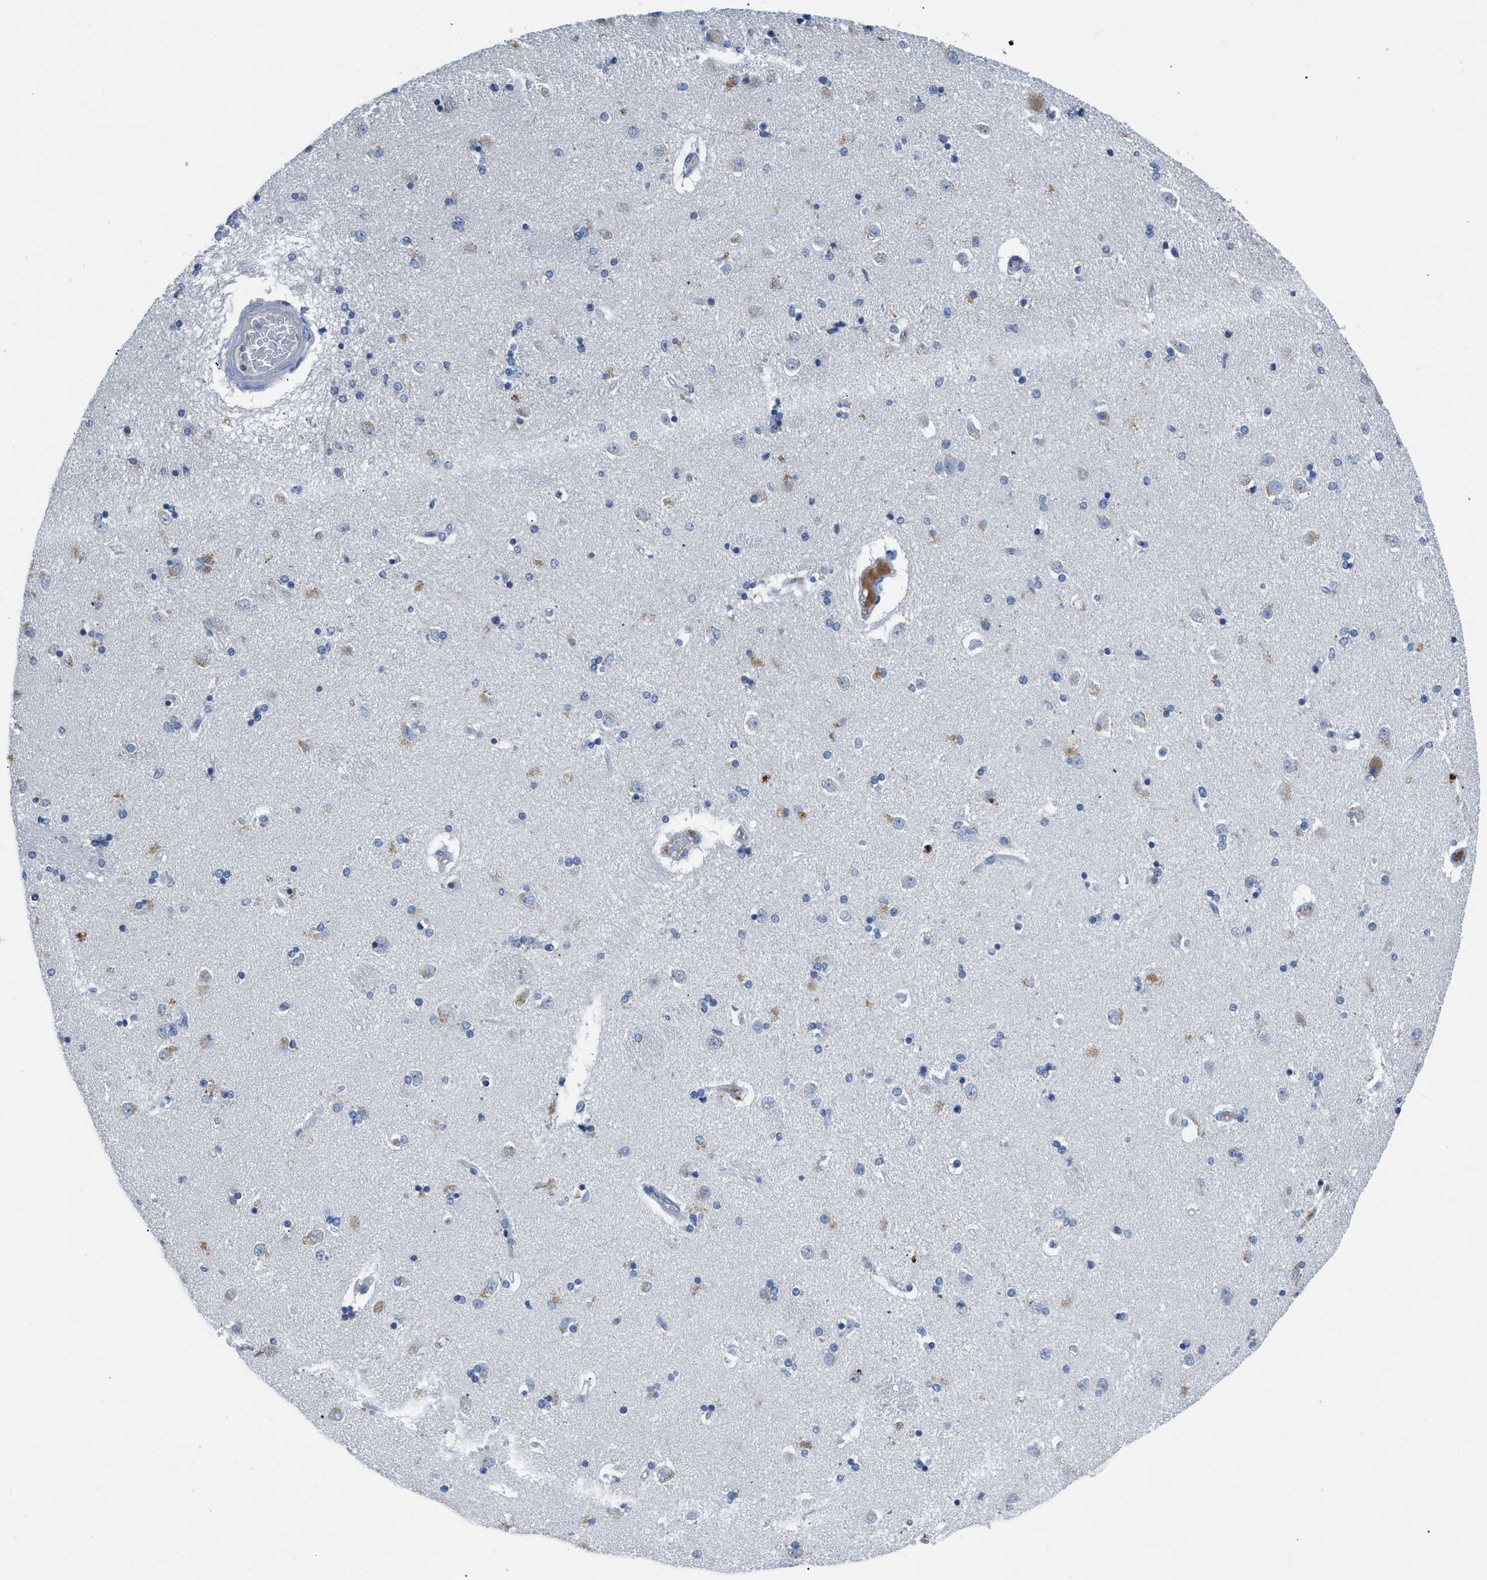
{"staining": {"intensity": "moderate", "quantity": "<25%", "location": "cytoplasmic/membranous"}, "tissue": "caudate", "cell_type": "Glial cells", "image_type": "normal", "snomed": [{"axis": "morphology", "description": "Normal tissue, NOS"}, {"axis": "topography", "description": "Lateral ventricle wall"}], "caption": "Normal caudate was stained to show a protein in brown. There is low levels of moderate cytoplasmic/membranous expression in about <25% of glial cells. Nuclei are stained in blue.", "gene": "HPX", "patient": {"sex": "female", "age": 54}}